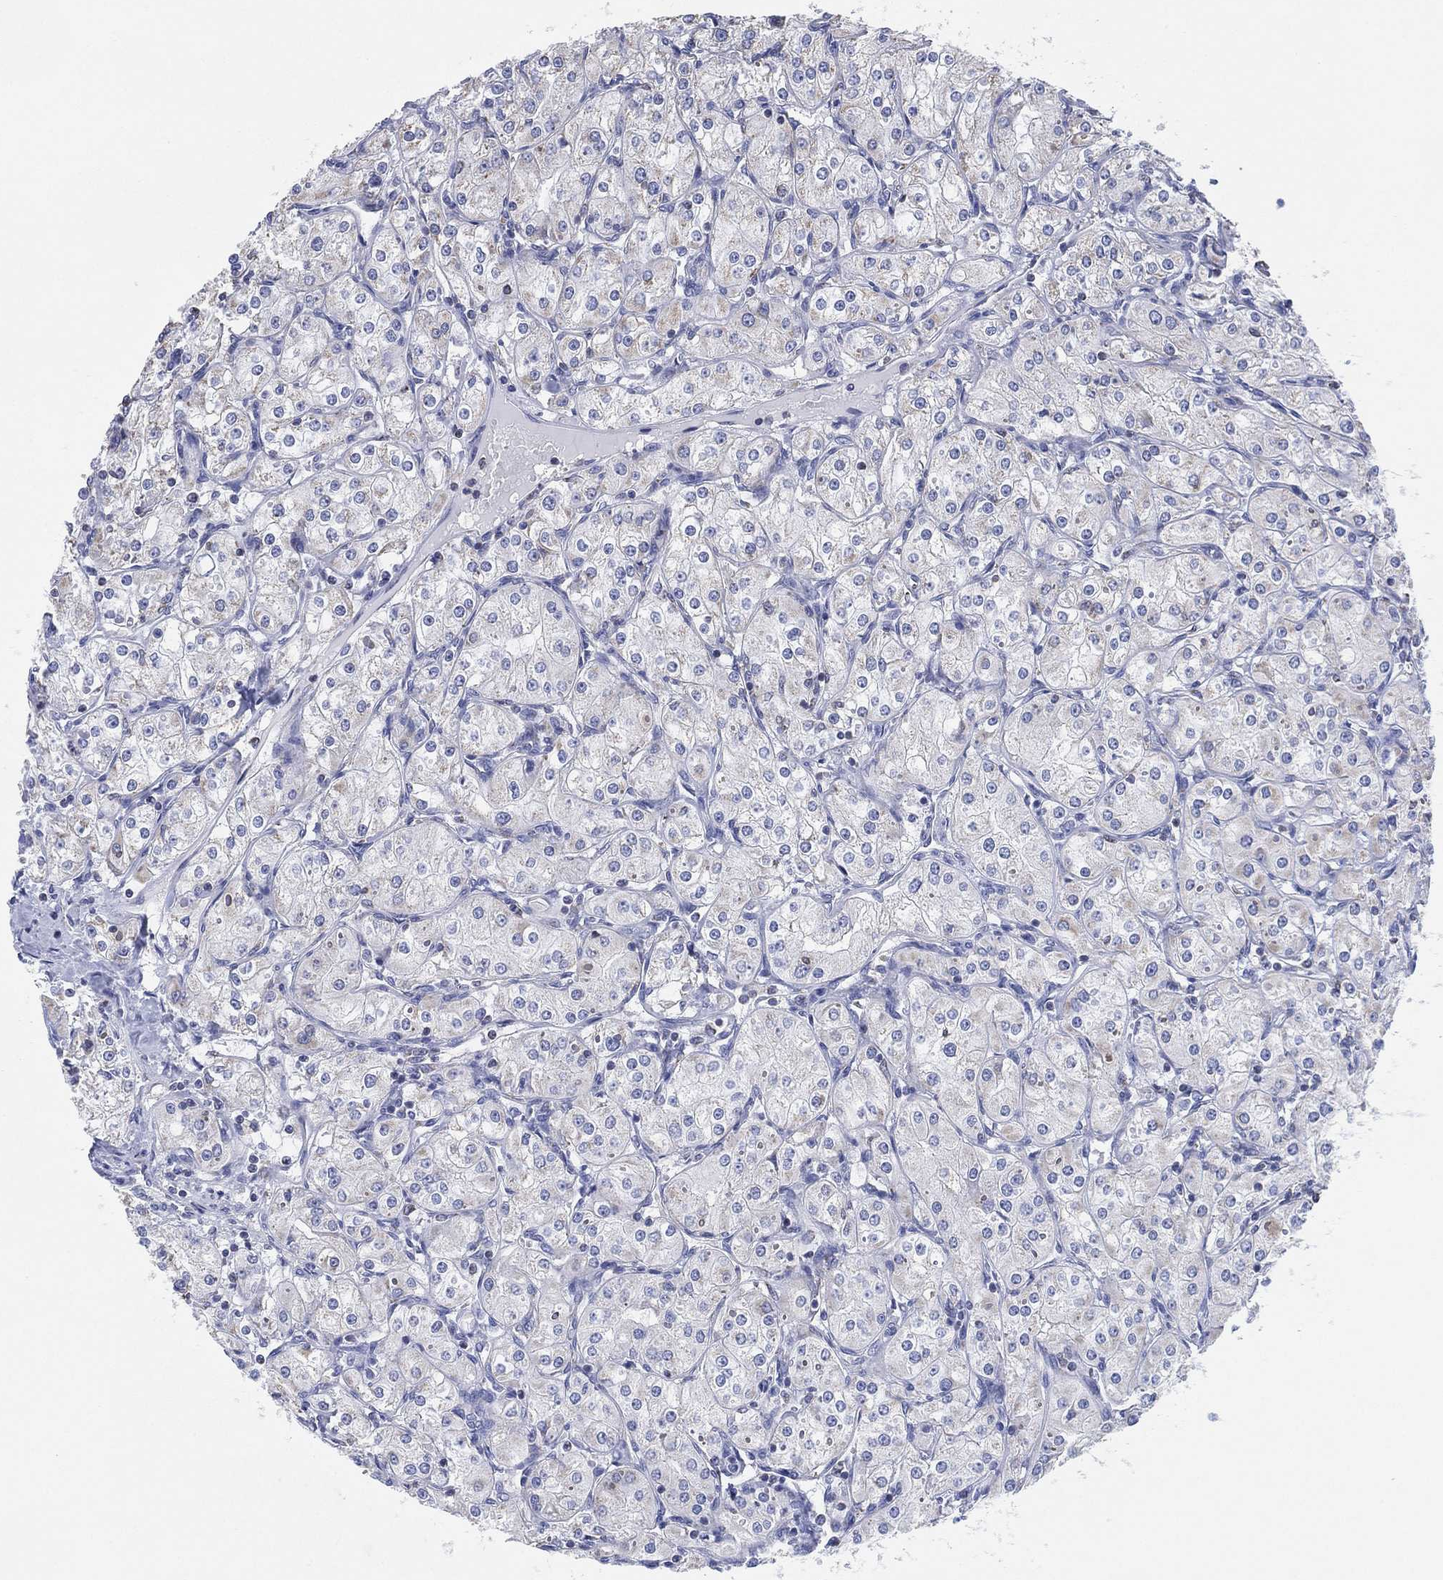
{"staining": {"intensity": "negative", "quantity": "none", "location": "none"}, "tissue": "renal cancer", "cell_type": "Tumor cells", "image_type": "cancer", "snomed": [{"axis": "morphology", "description": "Adenocarcinoma, NOS"}, {"axis": "topography", "description": "Kidney"}], "caption": "An IHC histopathology image of adenocarcinoma (renal) is shown. There is no staining in tumor cells of adenocarcinoma (renal).", "gene": "CFTR", "patient": {"sex": "male", "age": 77}}